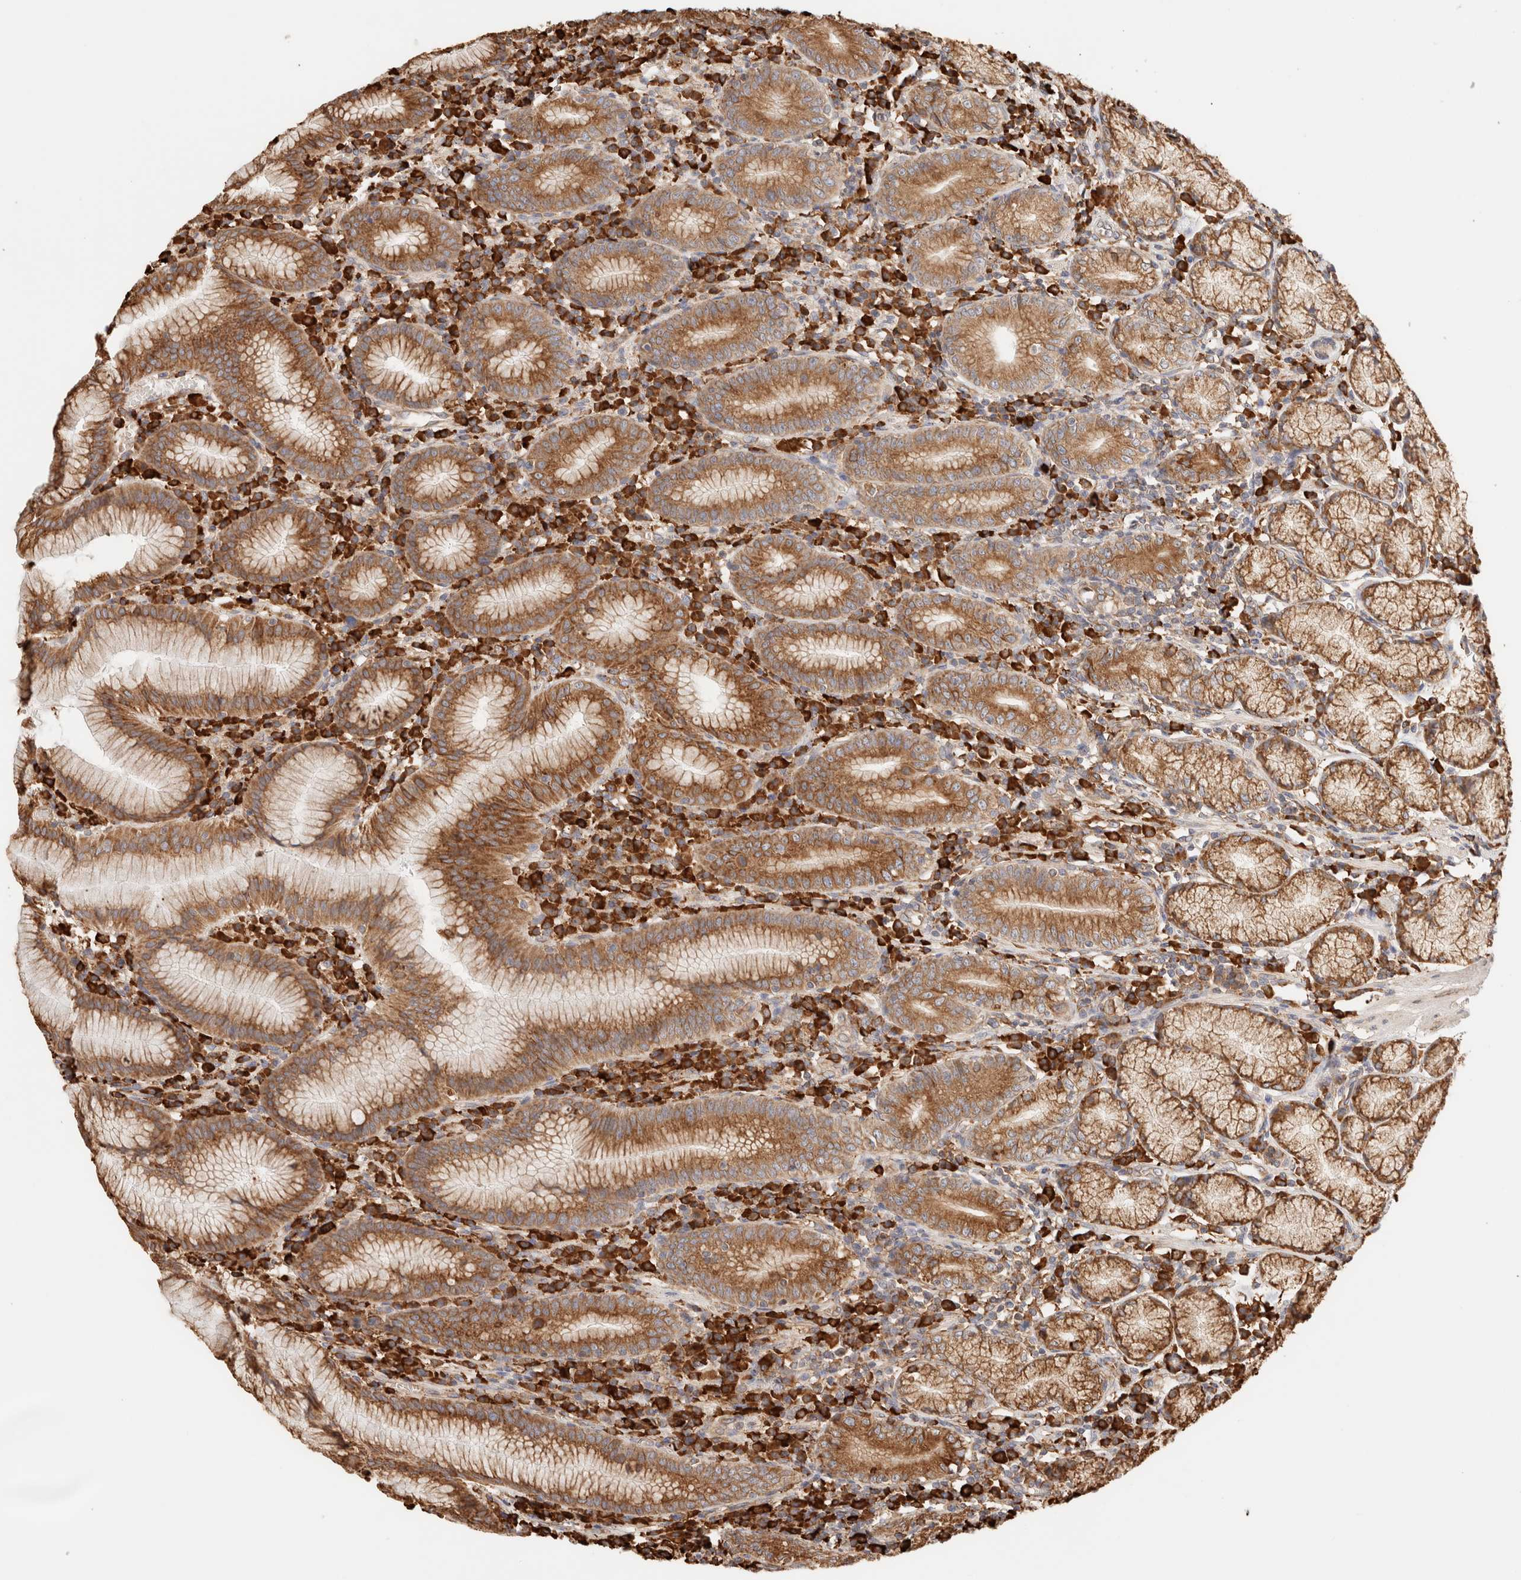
{"staining": {"intensity": "strong", "quantity": ">75%", "location": "cytoplasmic/membranous"}, "tissue": "stomach", "cell_type": "Glandular cells", "image_type": "normal", "snomed": [{"axis": "morphology", "description": "Normal tissue, NOS"}, {"axis": "topography", "description": "Stomach"}], "caption": "Immunohistochemical staining of unremarkable human stomach exhibits >75% levels of strong cytoplasmic/membranous protein positivity in about >75% of glandular cells. Immunohistochemistry stains the protein of interest in brown and the nuclei are stained blue.", "gene": "FER", "patient": {"sex": "male", "age": 55}}